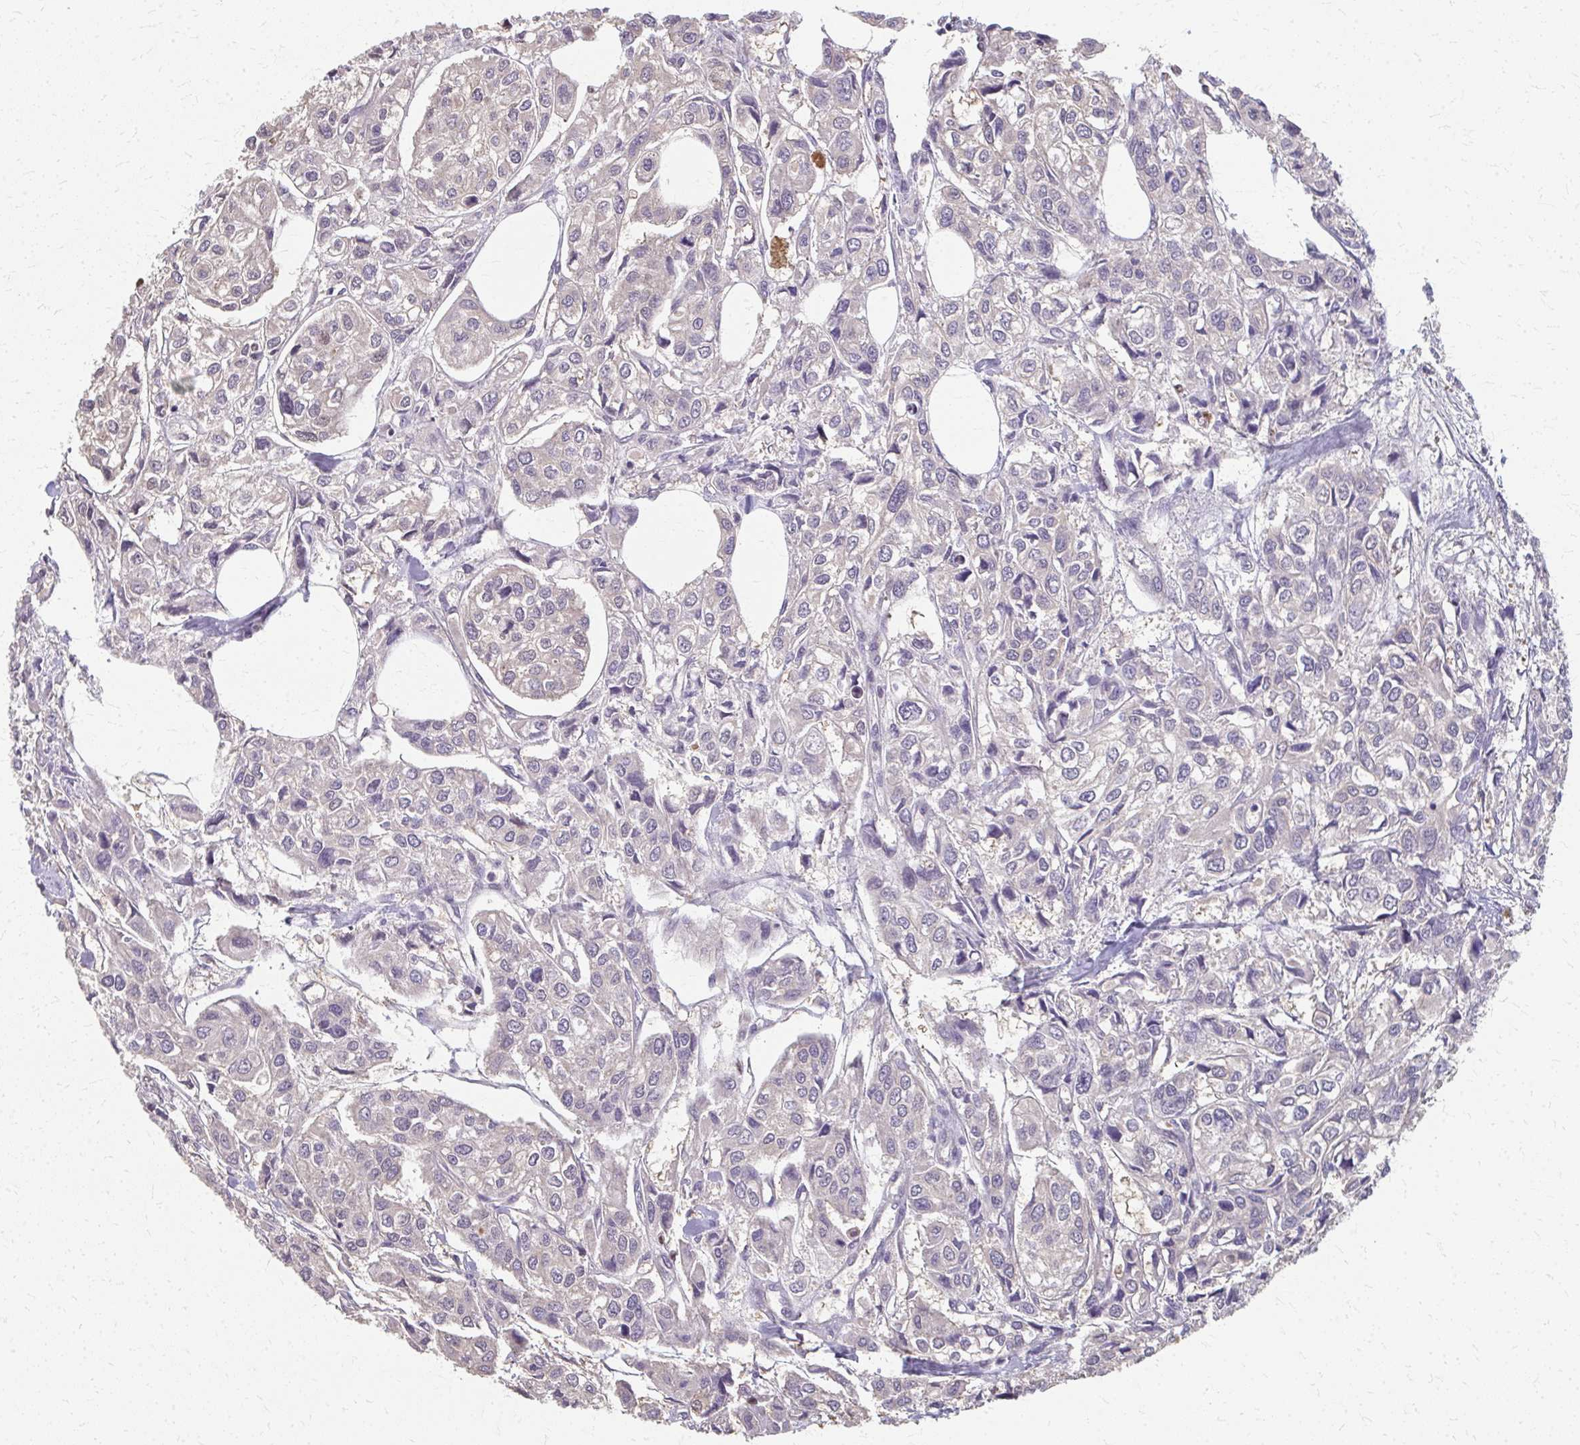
{"staining": {"intensity": "negative", "quantity": "none", "location": "none"}, "tissue": "urothelial cancer", "cell_type": "Tumor cells", "image_type": "cancer", "snomed": [{"axis": "morphology", "description": "Urothelial carcinoma, High grade"}, {"axis": "topography", "description": "Urinary bladder"}], "caption": "An image of high-grade urothelial carcinoma stained for a protein shows no brown staining in tumor cells.", "gene": "RABGAP1L", "patient": {"sex": "male", "age": 67}}